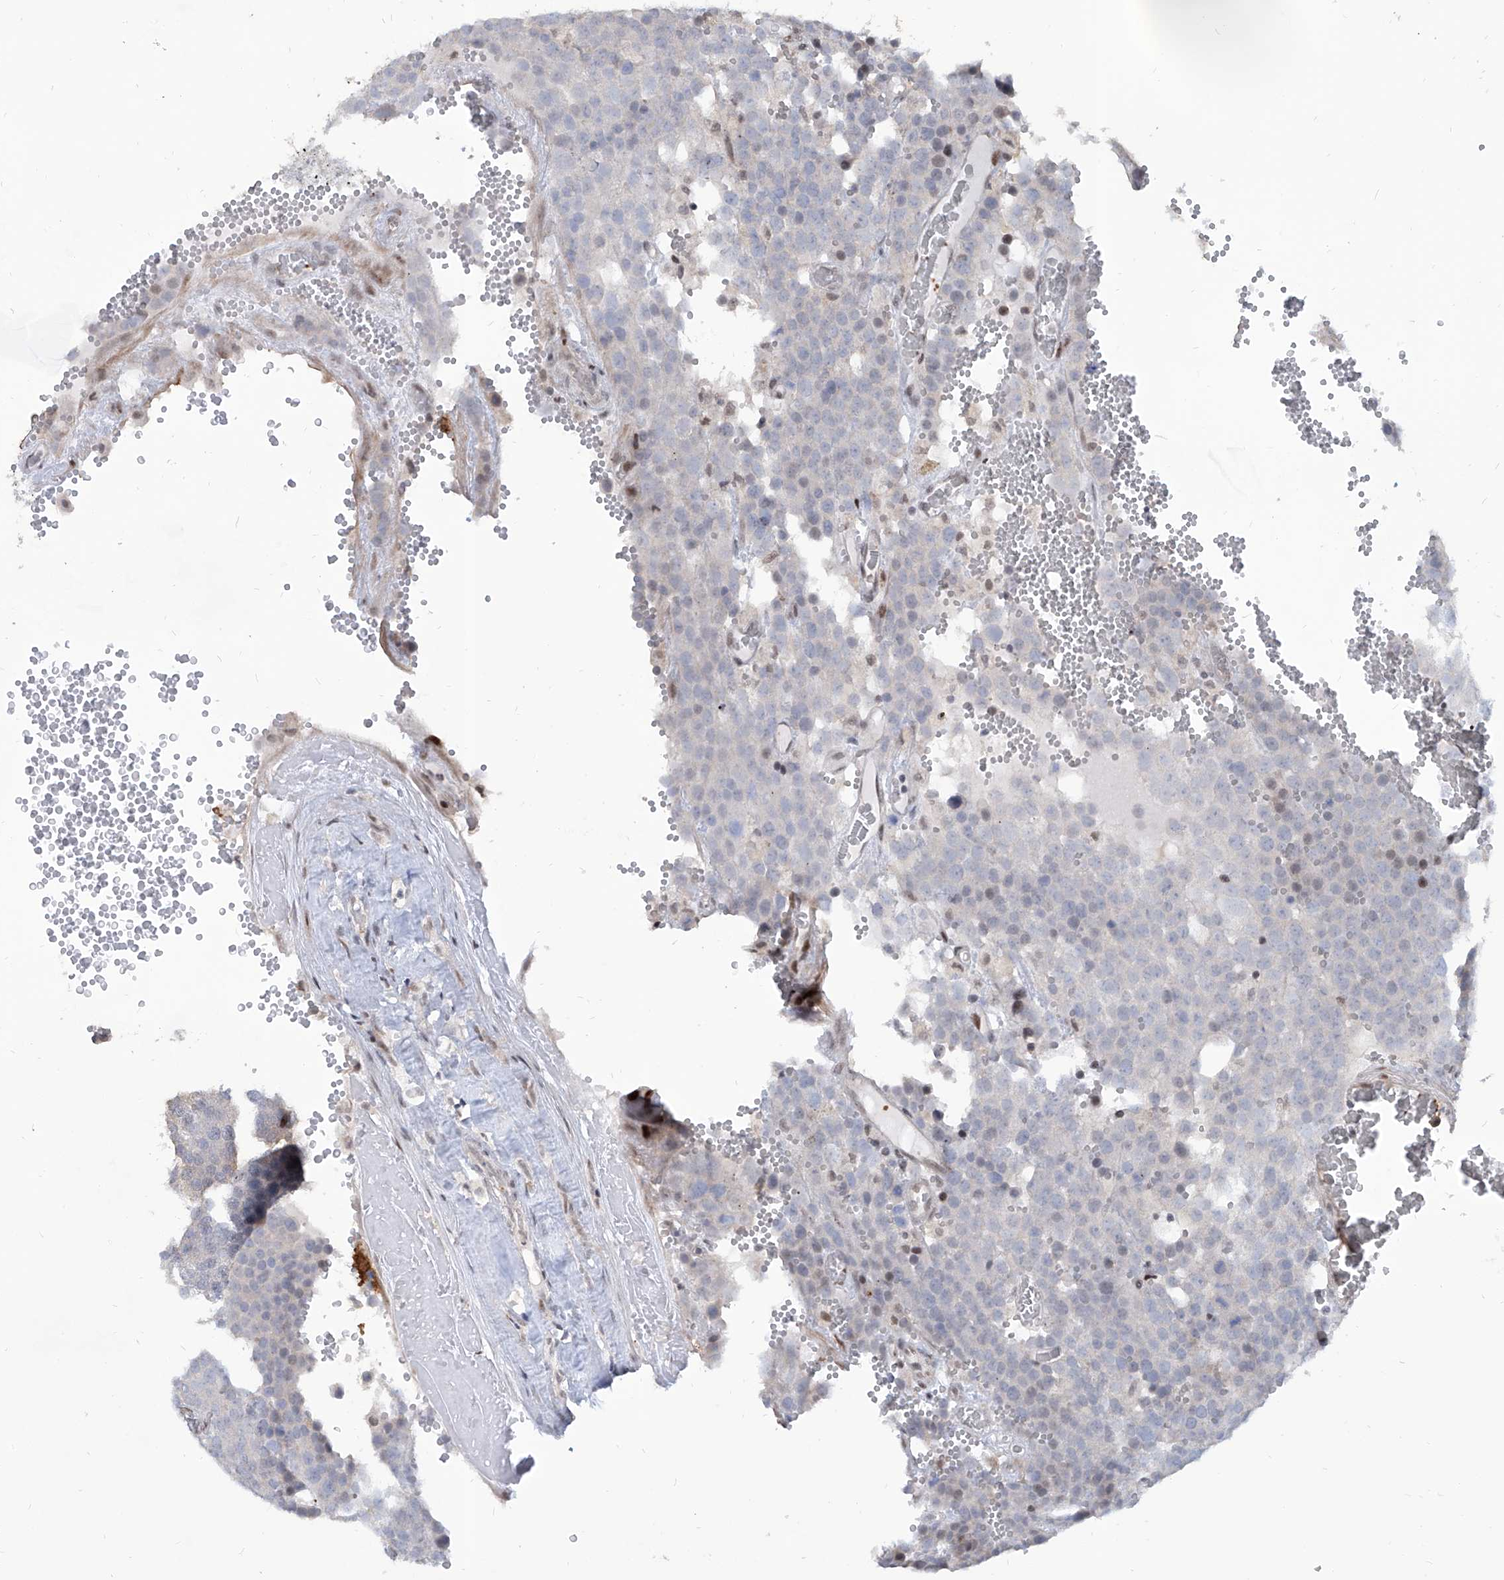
{"staining": {"intensity": "negative", "quantity": "none", "location": "none"}, "tissue": "testis cancer", "cell_type": "Tumor cells", "image_type": "cancer", "snomed": [{"axis": "morphology", "description": "Seminoma, NOS"}, {"axis": "topography", "description": "Testis"}], "caption": "This is an immunohistochemistry micrograph of human testis cancer. There is no expression in tumor cells.", "gene": "IRF2", "patient": {"sex": "male", "age": 71}}